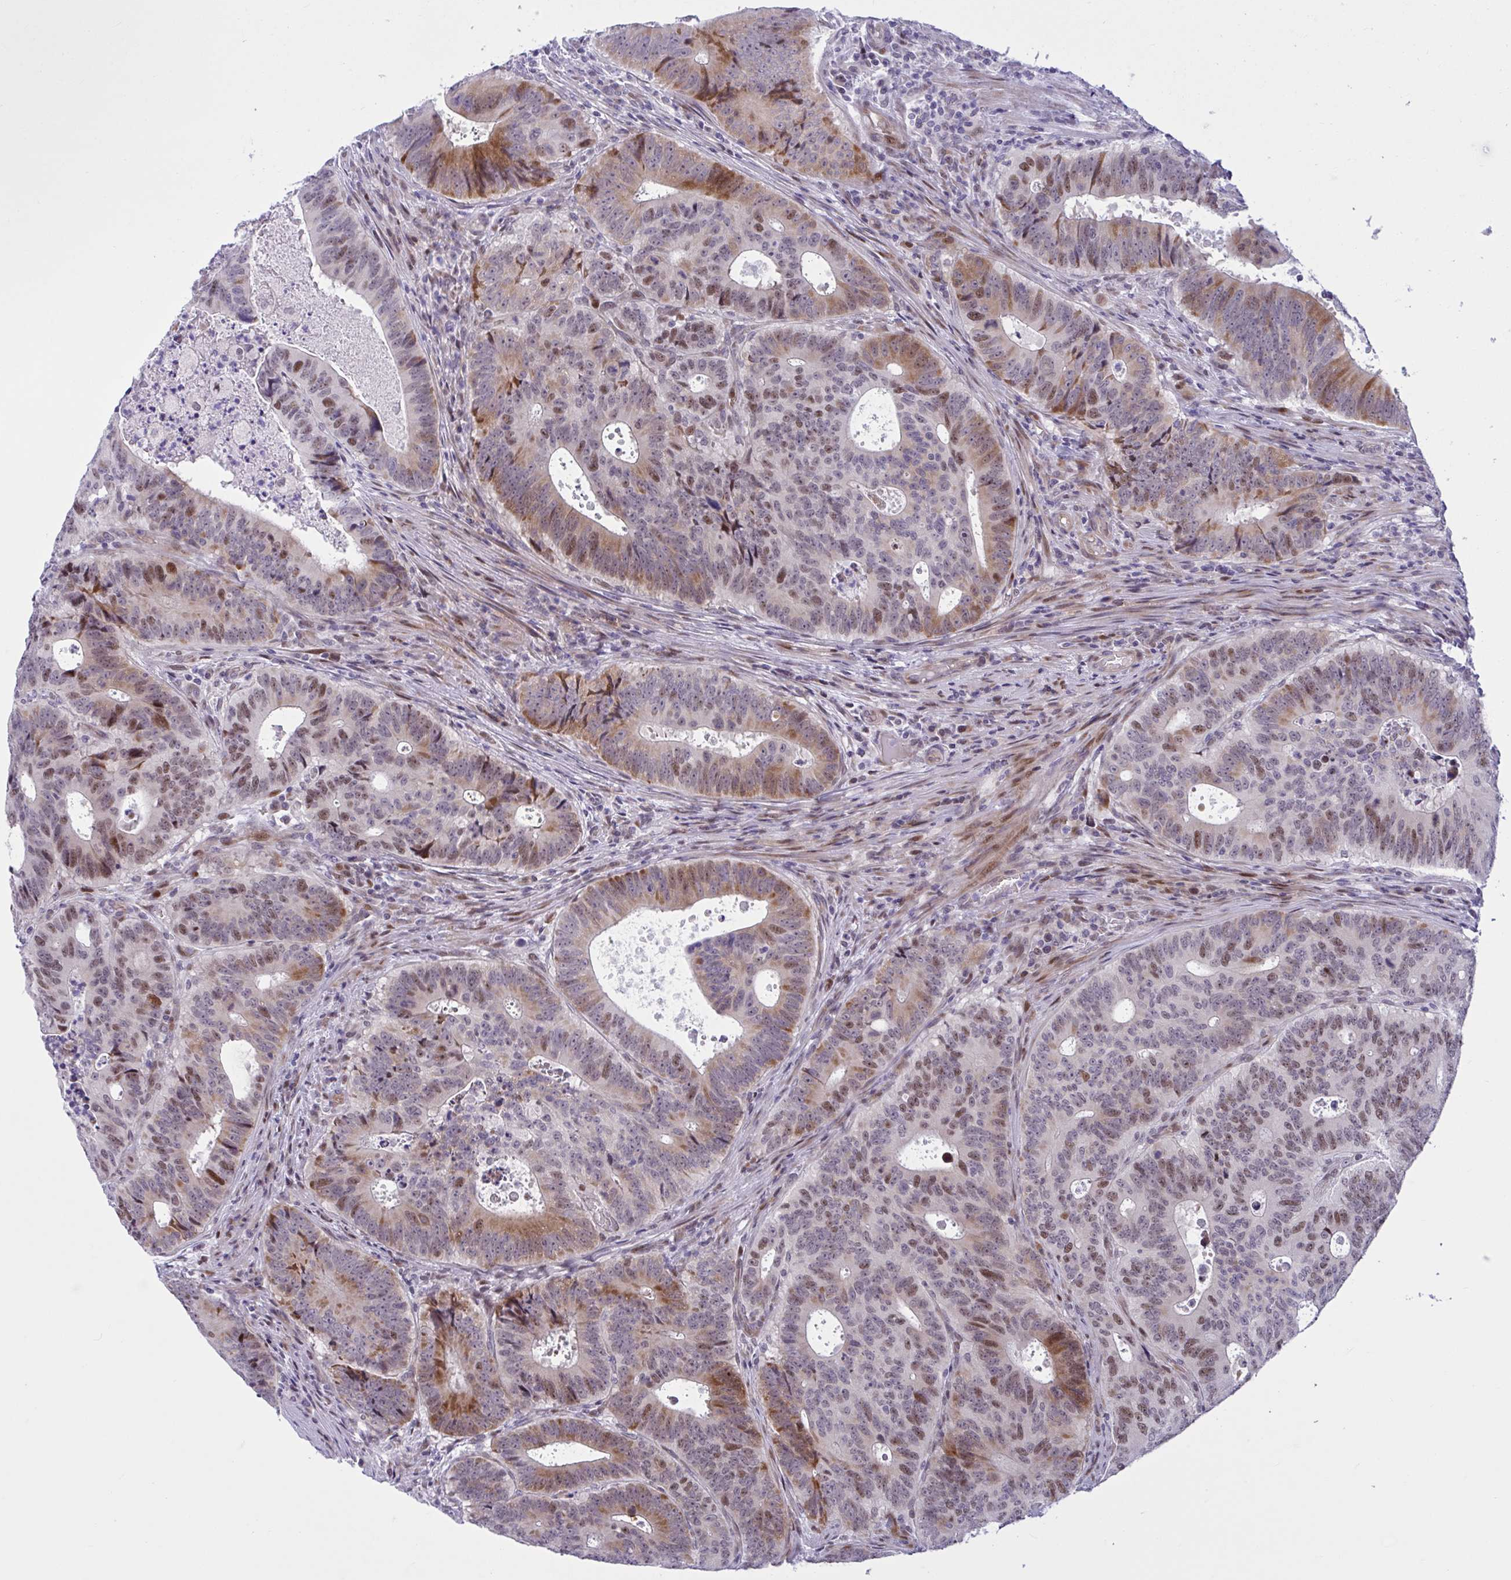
{"staining": {"intensity": "moderate", "quantity": "25%-75%", "location": "cytoplasmic/membranous,nuclear"}, "tissue": "colorectal cancer", "cell_type": "Tumor cells", "image_type": "cancer", "snomed": [{"axis": "morphology", "description": "Adenocarcinoma, NOS"}, {"axis": "topography", "description": "Colon"}], "caption": "Immunohistochemistry photomicrograph of neoplastic tissue: human colorectal cancer stained using IHC reveals medium levels of moderate protein expression localized specifically in the cytoplasmic/membranous and nuclear of tumor cells, appearing as a cytoplasmic/membranous and nuclear brown color.", "gene": "RBL1", "patient": {"sex": "male", "age": 62}}